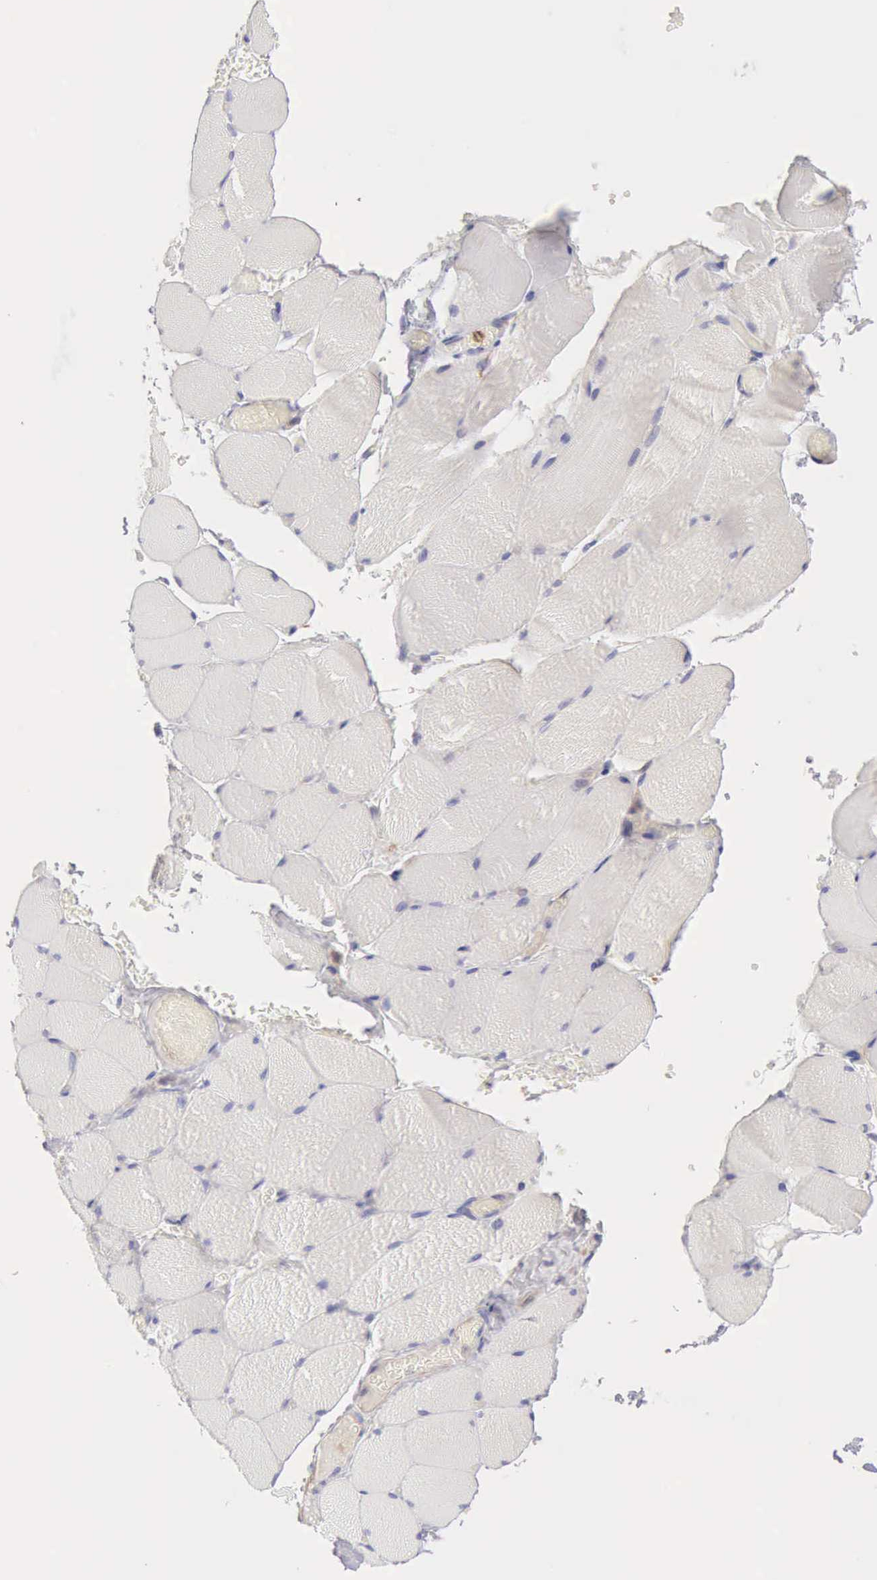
{"staining": {"intensity": "negative", "quantity": "none", "location": "none"}, "tissue": "skeletal muscle", "cell_type": "Myocytes", "image_type": "normal", "snomed": [{"axis": "morphology", "description": "Normal tissue, NOS"}, {"axis": "topography", "description": "Skeletal muscle"}, {"axis": "topography", "description": "Soft tissue"}], "caption": "Immunohistochemistry (IHC) of unremarkable human skeletal muscle demonstrates no staining in myocytes. Brightfield microscopy of immunohistochemistry stained with DAB (3,3'-diaminobenzidine) (brown) and hematoxylin (blue), captured at high magnification.", "gene": "ARHGAP4", "patient": {"sex": "female", "age": 58}}